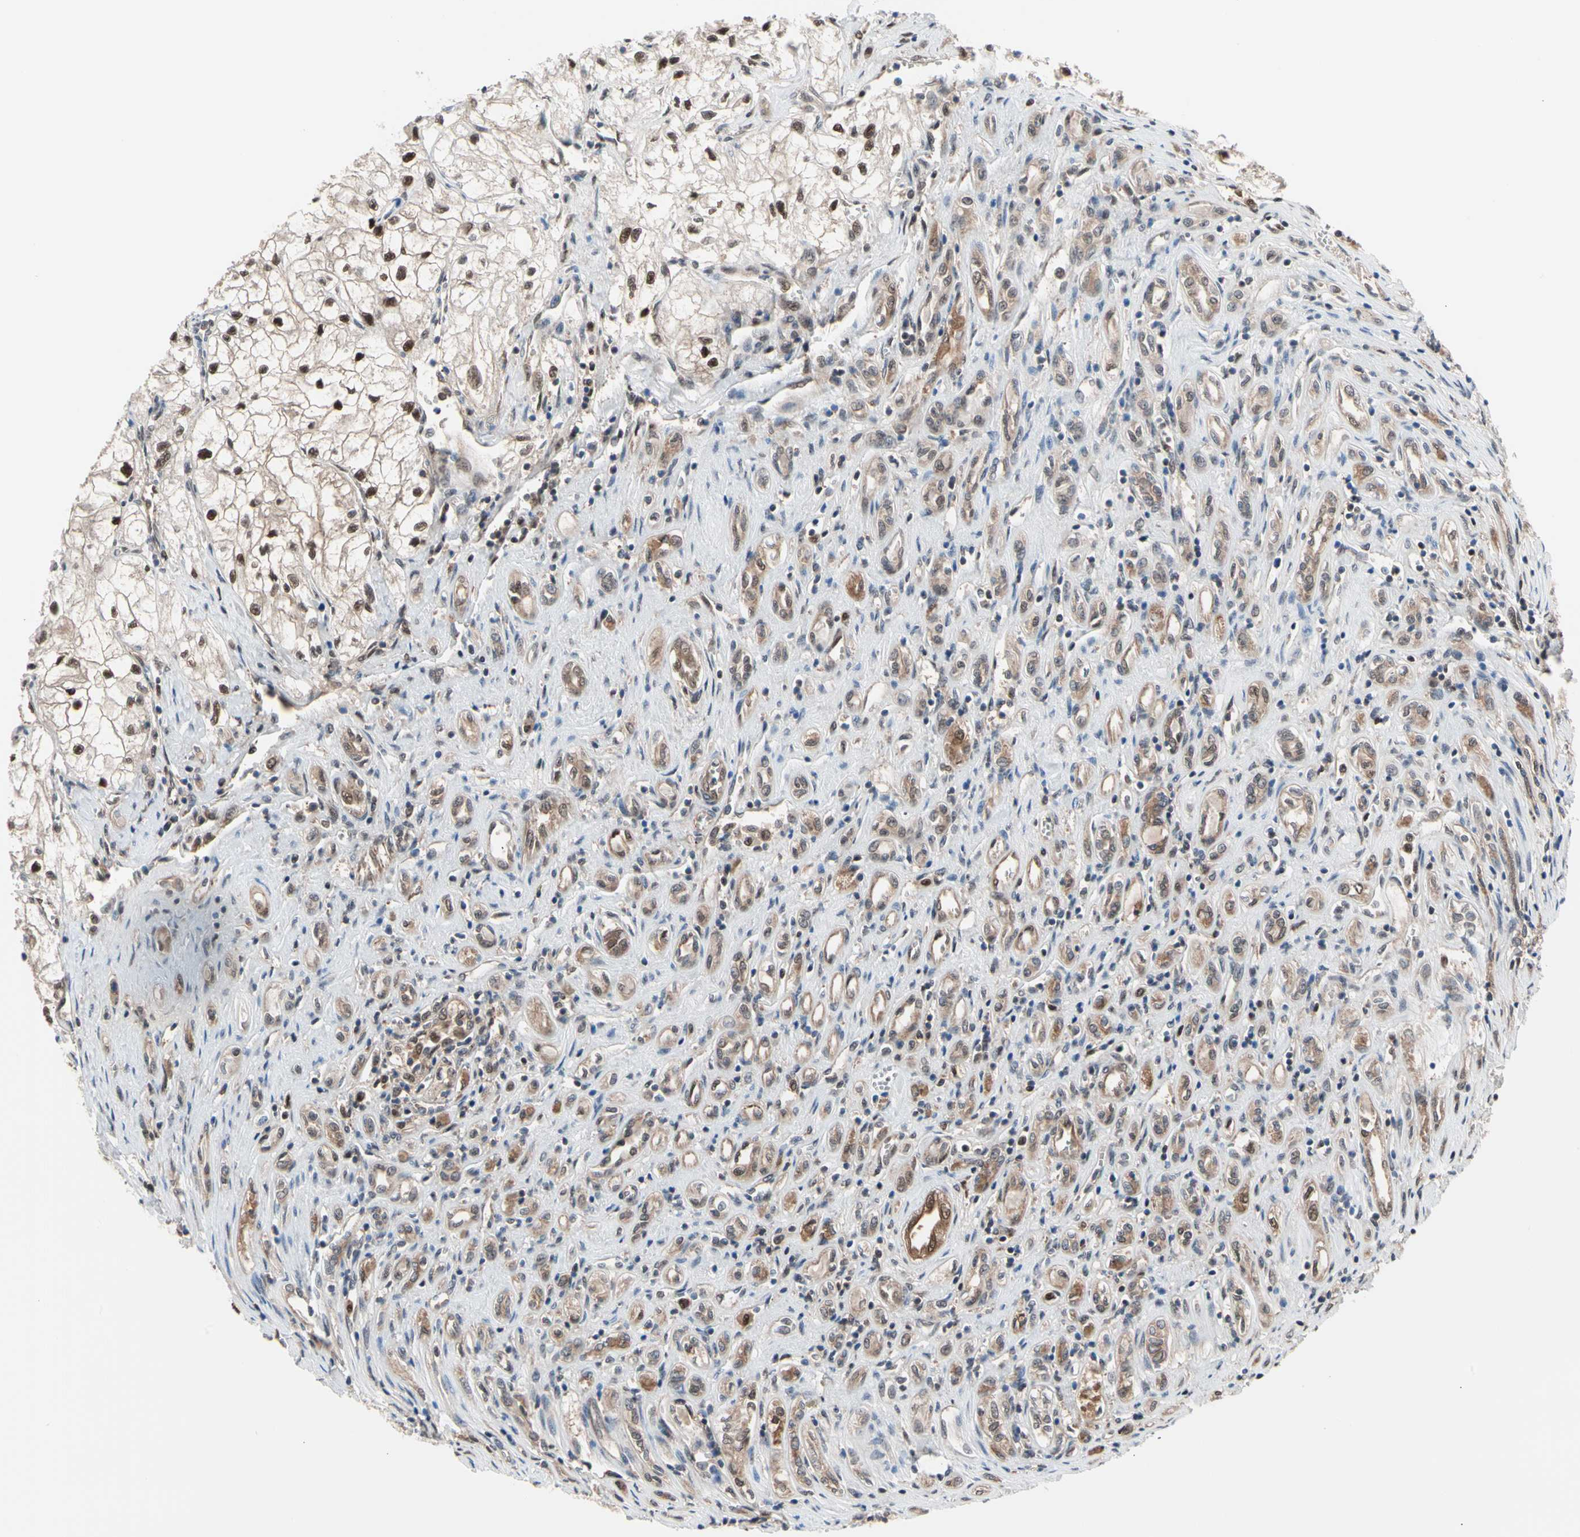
{"staining": {"intensity": "strong", "quantity": ">75%", "location": "cytoplasmic/membranous,nuclear"}, "tissue": "renal cancer", "cell_type": "Tumor cells", "image_type": "cancer", "snomed": [{"axis": "morphology", "description": "Adenocarcinoma, NOS"}, {"axis": "topography", "description": "Kidney"}], "caption": "A photomicrograph of renal cancer stained for a protein reveals strong cytoplasmic/membranous and nuclear brown staining in tumor cells.", "gene": "PSMA2", "patient": {"sex": "female", "age": 70}}